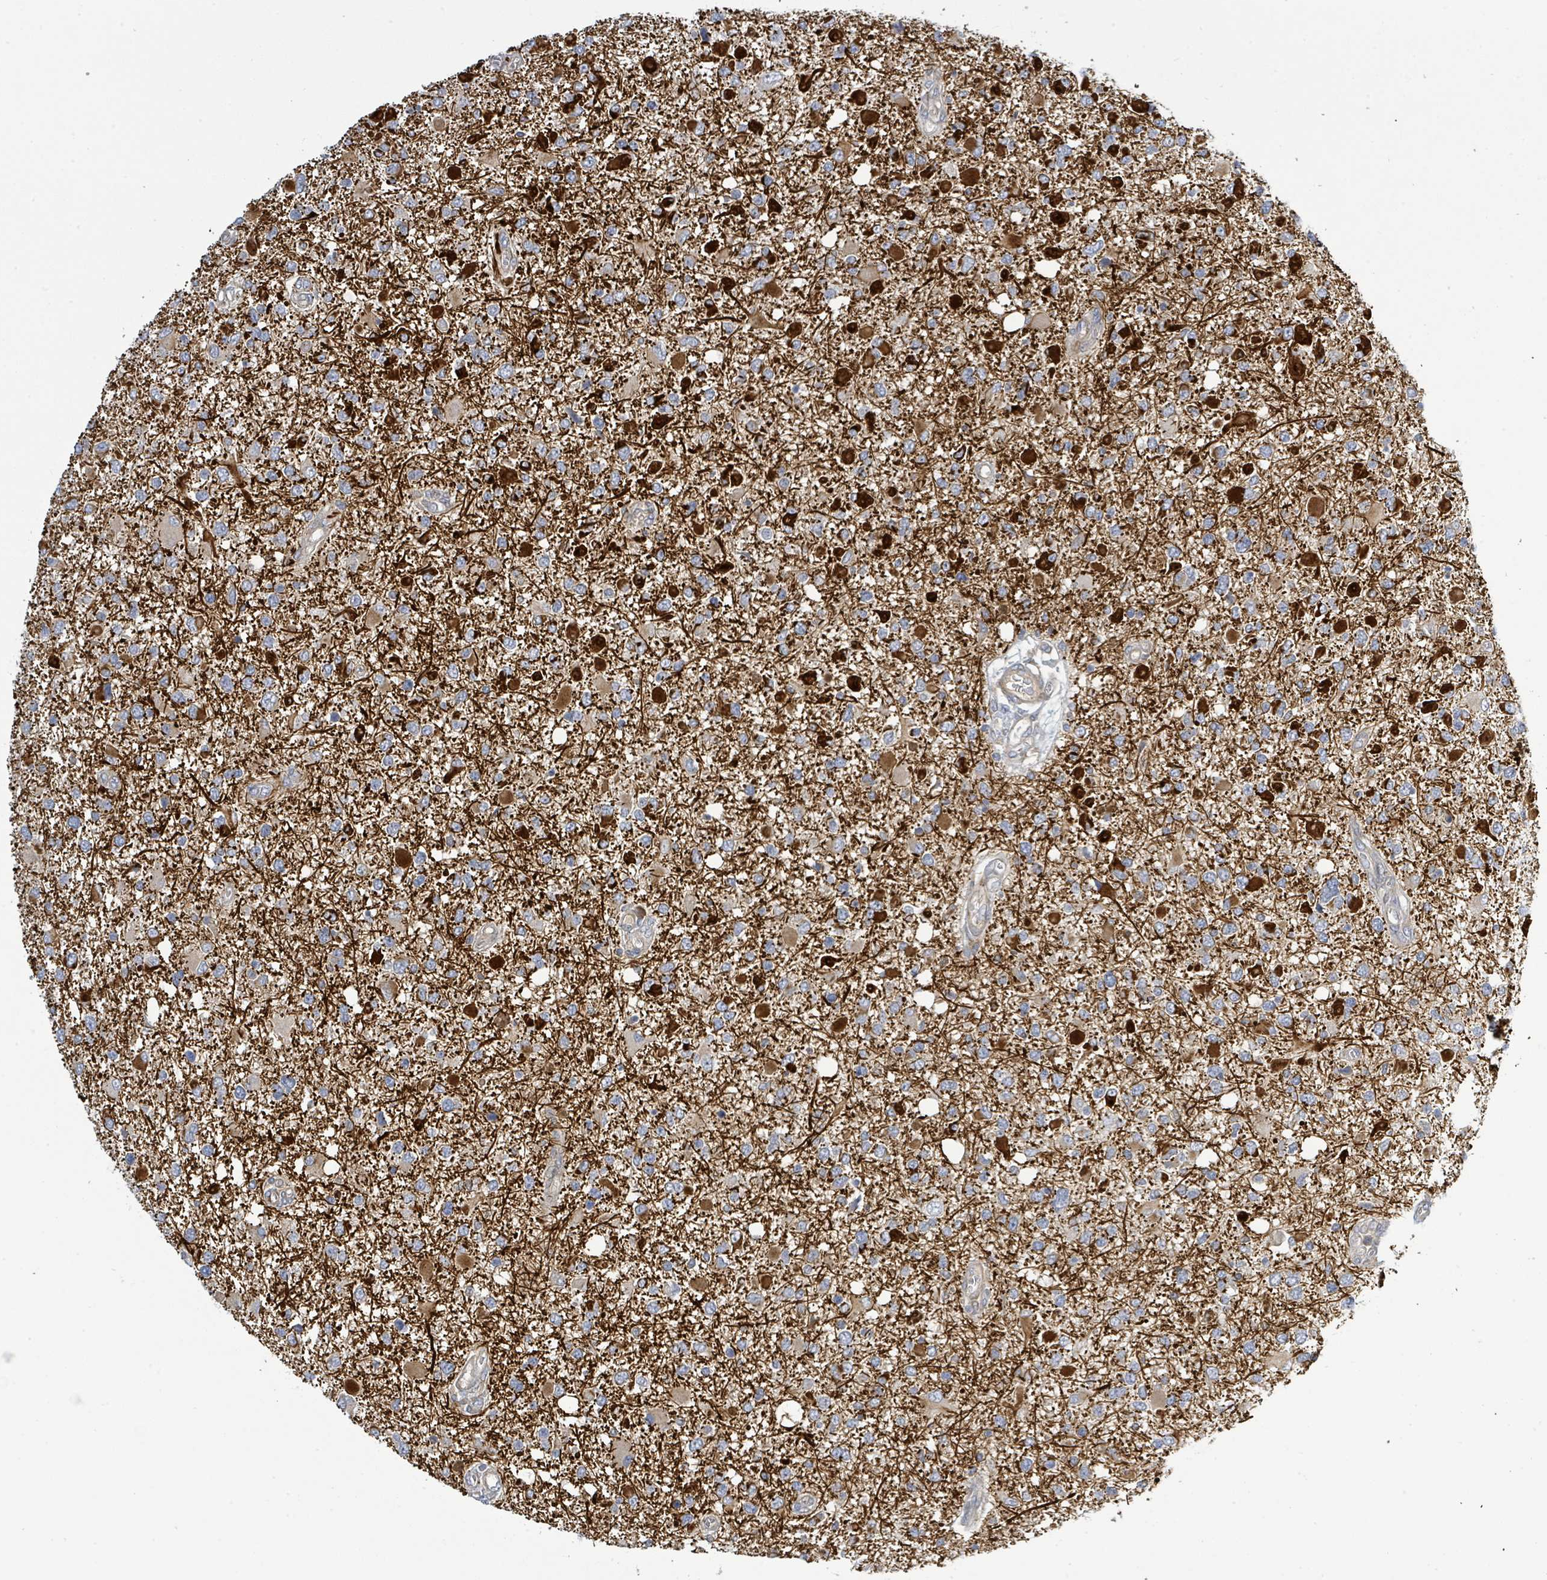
{"staining": {"intensity": "strong", "quantity": "25%-75%", "location": "cytoplasmic/membranous"}, "tissue": "glioma", "cell_type": "Tumor cells", "image_type": "cancer", "snomed": [{"axis": "morphology", "description": "Glioma, malignant, High grade"}, {"axis": "topography", "description": "Brain"}], "caption": "Human glioma stained for a protein (brown) exhibits strong cytoplasmic/membranous positive positivity in approximately 25%-75% of tumor cells.", "gene": "CFAP210", "patient": {"sex": "male", "age": 53}}